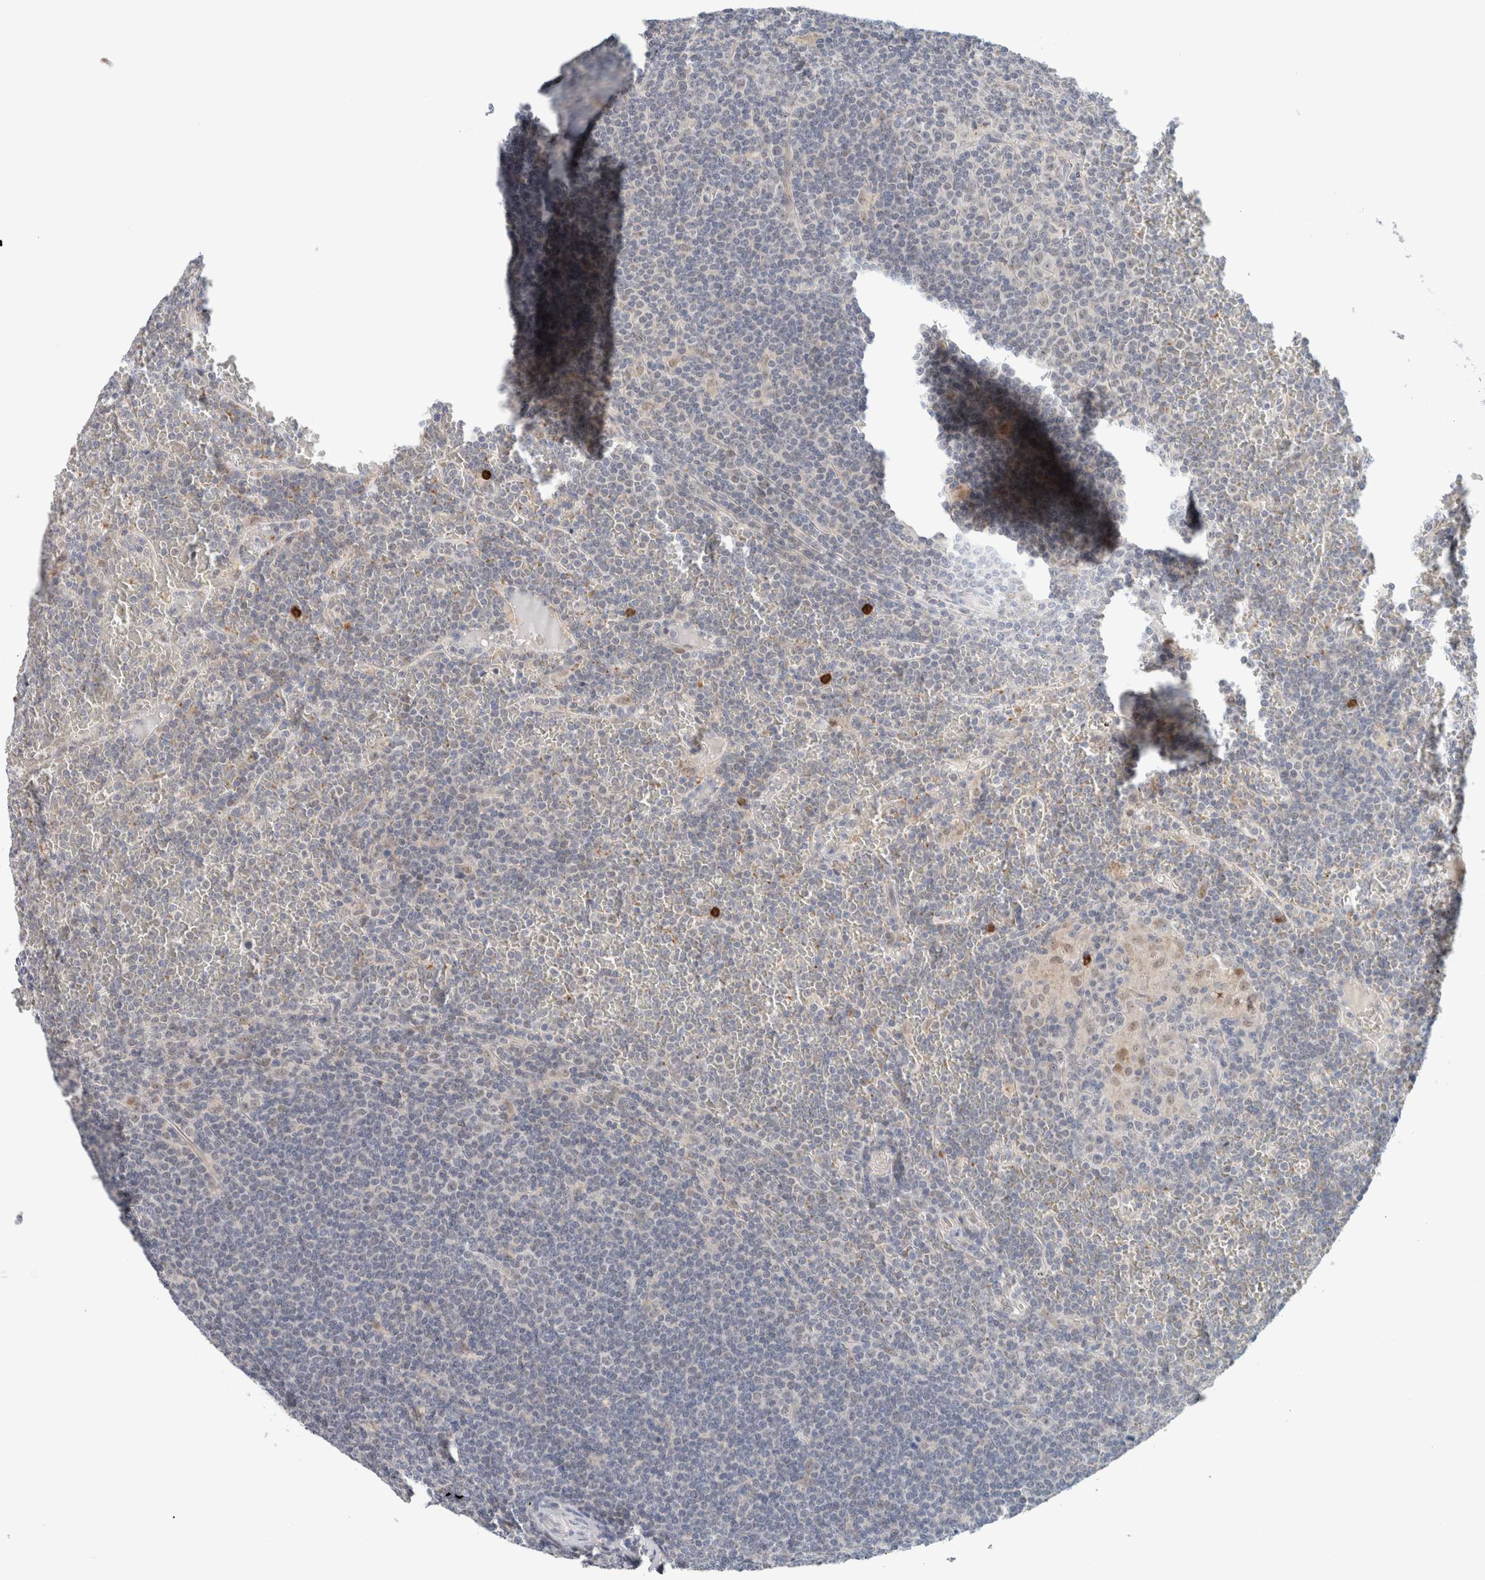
{"staining": {"intensity": "negative", "quantity": "none", "location": "none"}, "tissue": "lymphoma", "cell_type": "Tumor cells", "image_type": "cancer", "snomed": [{"axis": "morphology", "description": "Malignant lymphoma, non-Hodgkin's type, Low grade"}, {"axis": "topography", "description": "Spleen"}], "caption": "DAB immunohistochemical staining of lymphoma exhibits no significant staining in tumor cells. The staining was performed using DAB to visualize the protein expression in brown, while the nuclei were stained in blue with hematoxylin (Magnification: 20x).", "gene": "CRAT", "patient": {"sex": "female", "age": 19}}